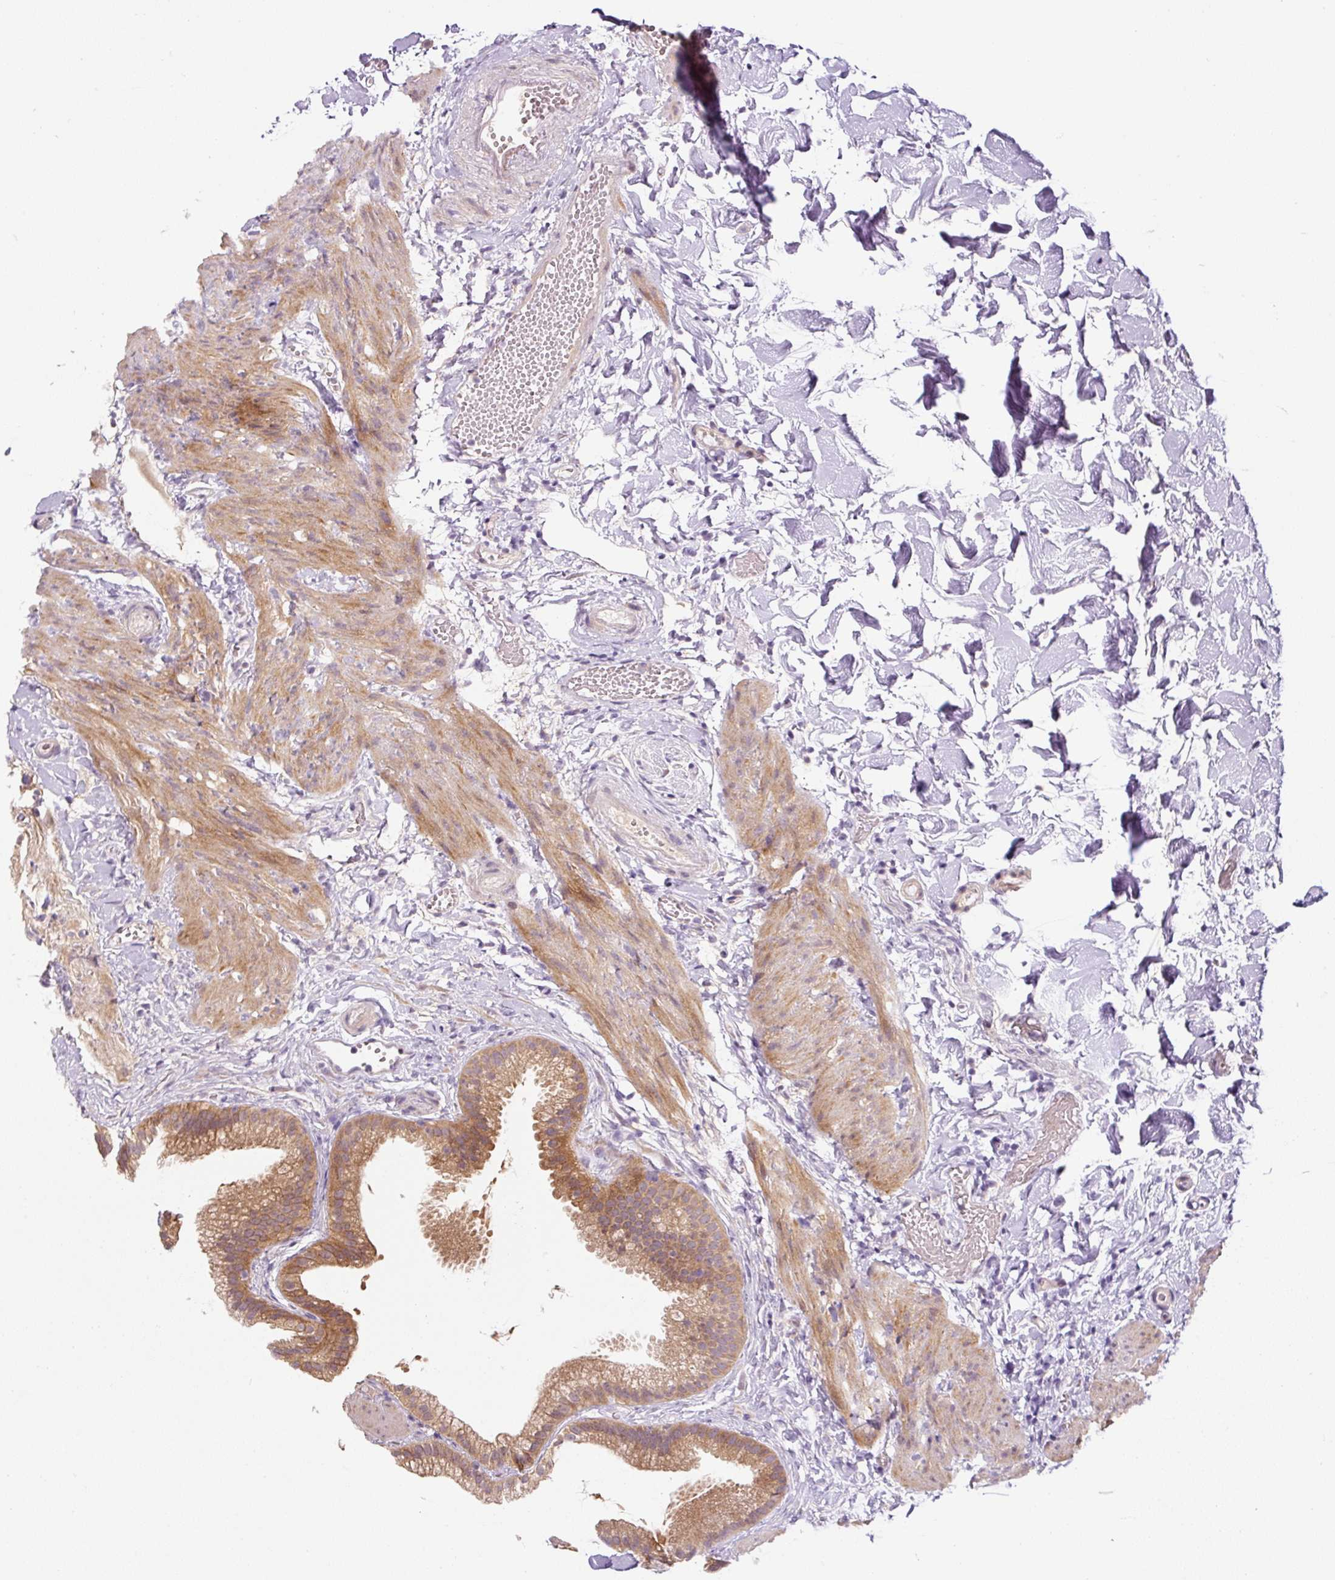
{"staining": {"intensity": "moderate", "quantity": ">75%", "location": "cytoplasmic/membranous"}, "tissue": "gallbladder", "cell_type": "Glandular cells", "image_type": "normal", "snomed": [{"axis": "morphology", "description": "Normal tissue, NOS"}, {"axis": "topography", "description": "Gallbladder"}], "caption": "Immunohistochemical staining of benign human gallbladder reveals medium levels of moderate cytoplasmic/membranous expression in about >75% of glandular cells.", "gene": "PRKAA2", "patient": {"sex": "female", "age": 63}}